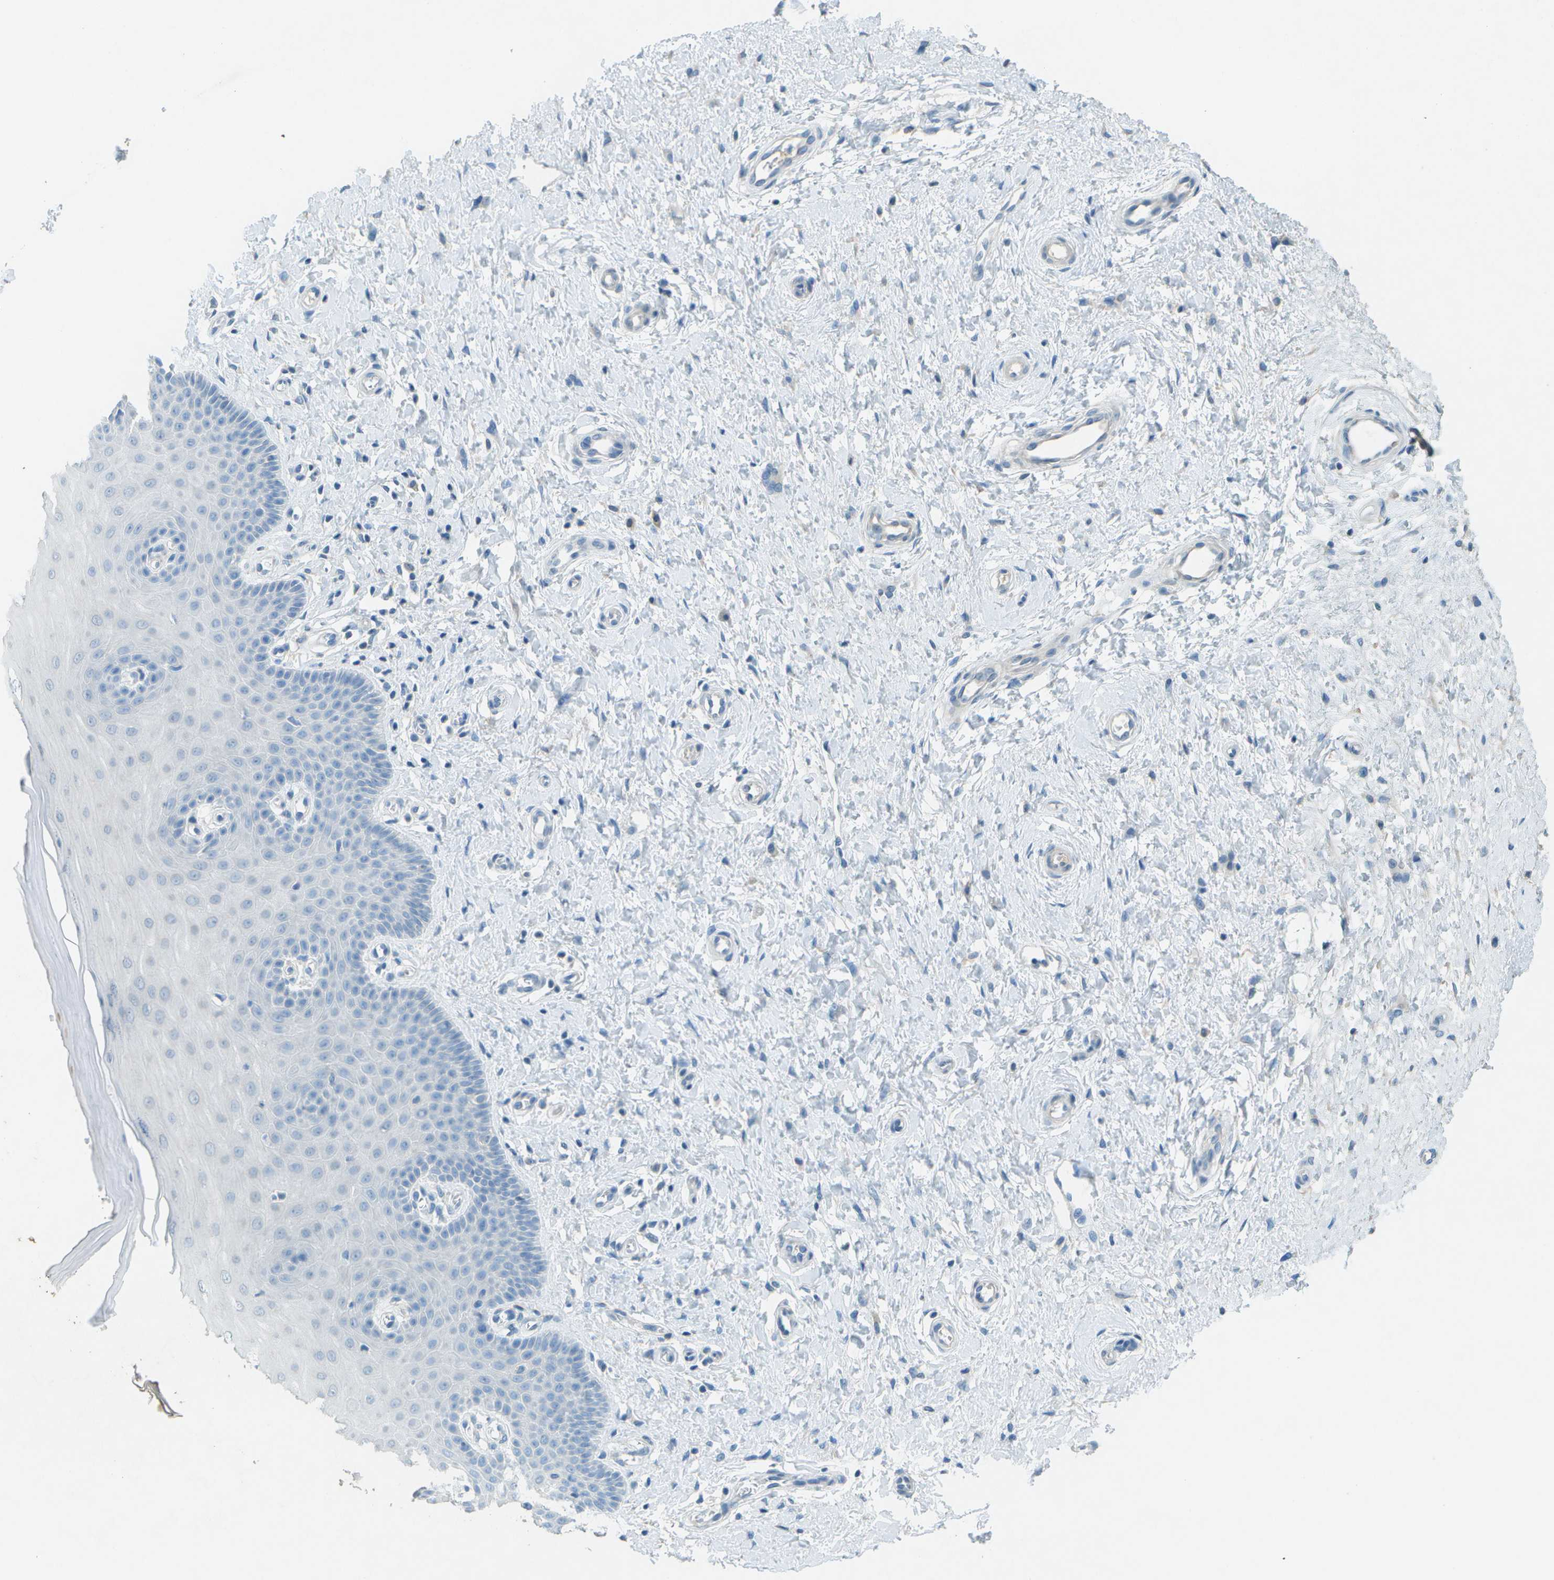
{"staining": {"intensity": "negative", "quantity": "none", "location": "none"}, "tissue": "cervix", "cell_type": "Glandular cells", "image_type": "normal", "snomed": [{"axis": "morphology", "description": "Normal tissue, NOS"}, {"axis": "topography", "description": "Cervix"}], "caption": "The immunohistochemistry (IHC) micrograph has no significant positivity in glandular cells of cervix. Brightfield microscopy of IHC stained with DAB (brown) and hematoxylin (blue), captured at high magnification.", "gene": "LGI2", "patient": {"sex": "female", "age": 55}}